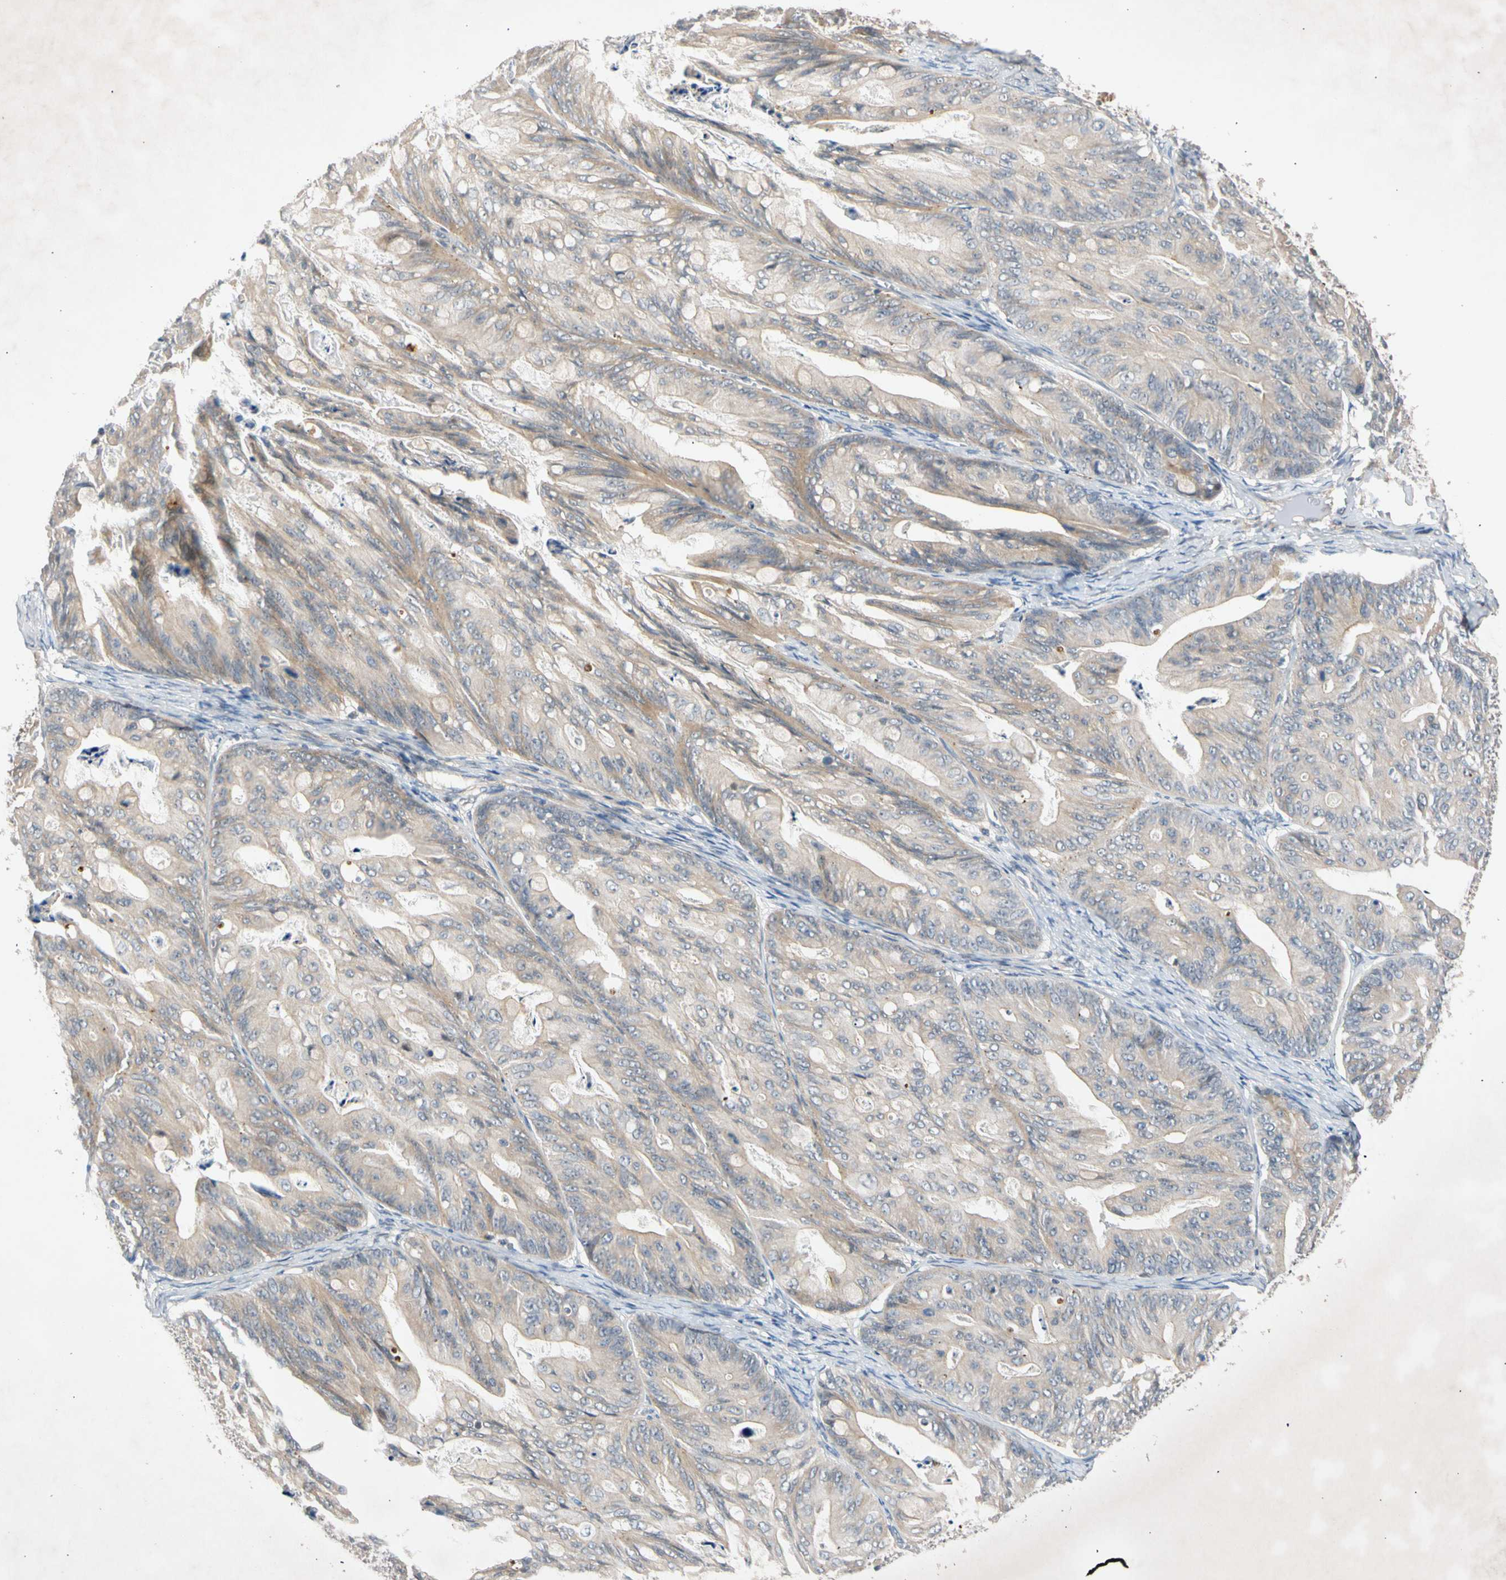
{"staining": {"intensity": "weak", "quantity": "25%-75%", "location": "cytoplasmic/membranous"}, "tissue": "ovarian cancer", "cell_type": "Tumor cells", "image_type": "cancer", "snomed": [{"axis": "morphology", "description": "Cystadenocarcinoma, mucinous, NOS"}, {"axis": "topography", "description": "Ovary"}], "caption": "This photomicrograph exhibits IHC staining of human mucinous cystadenocarcinoma (ovarian), with low weak cytoplasmic/membranous positivity in approximately 25%-75% of tumor cells.", "gene": "CNST", "patient": {"sex": "female", "age": 37}}